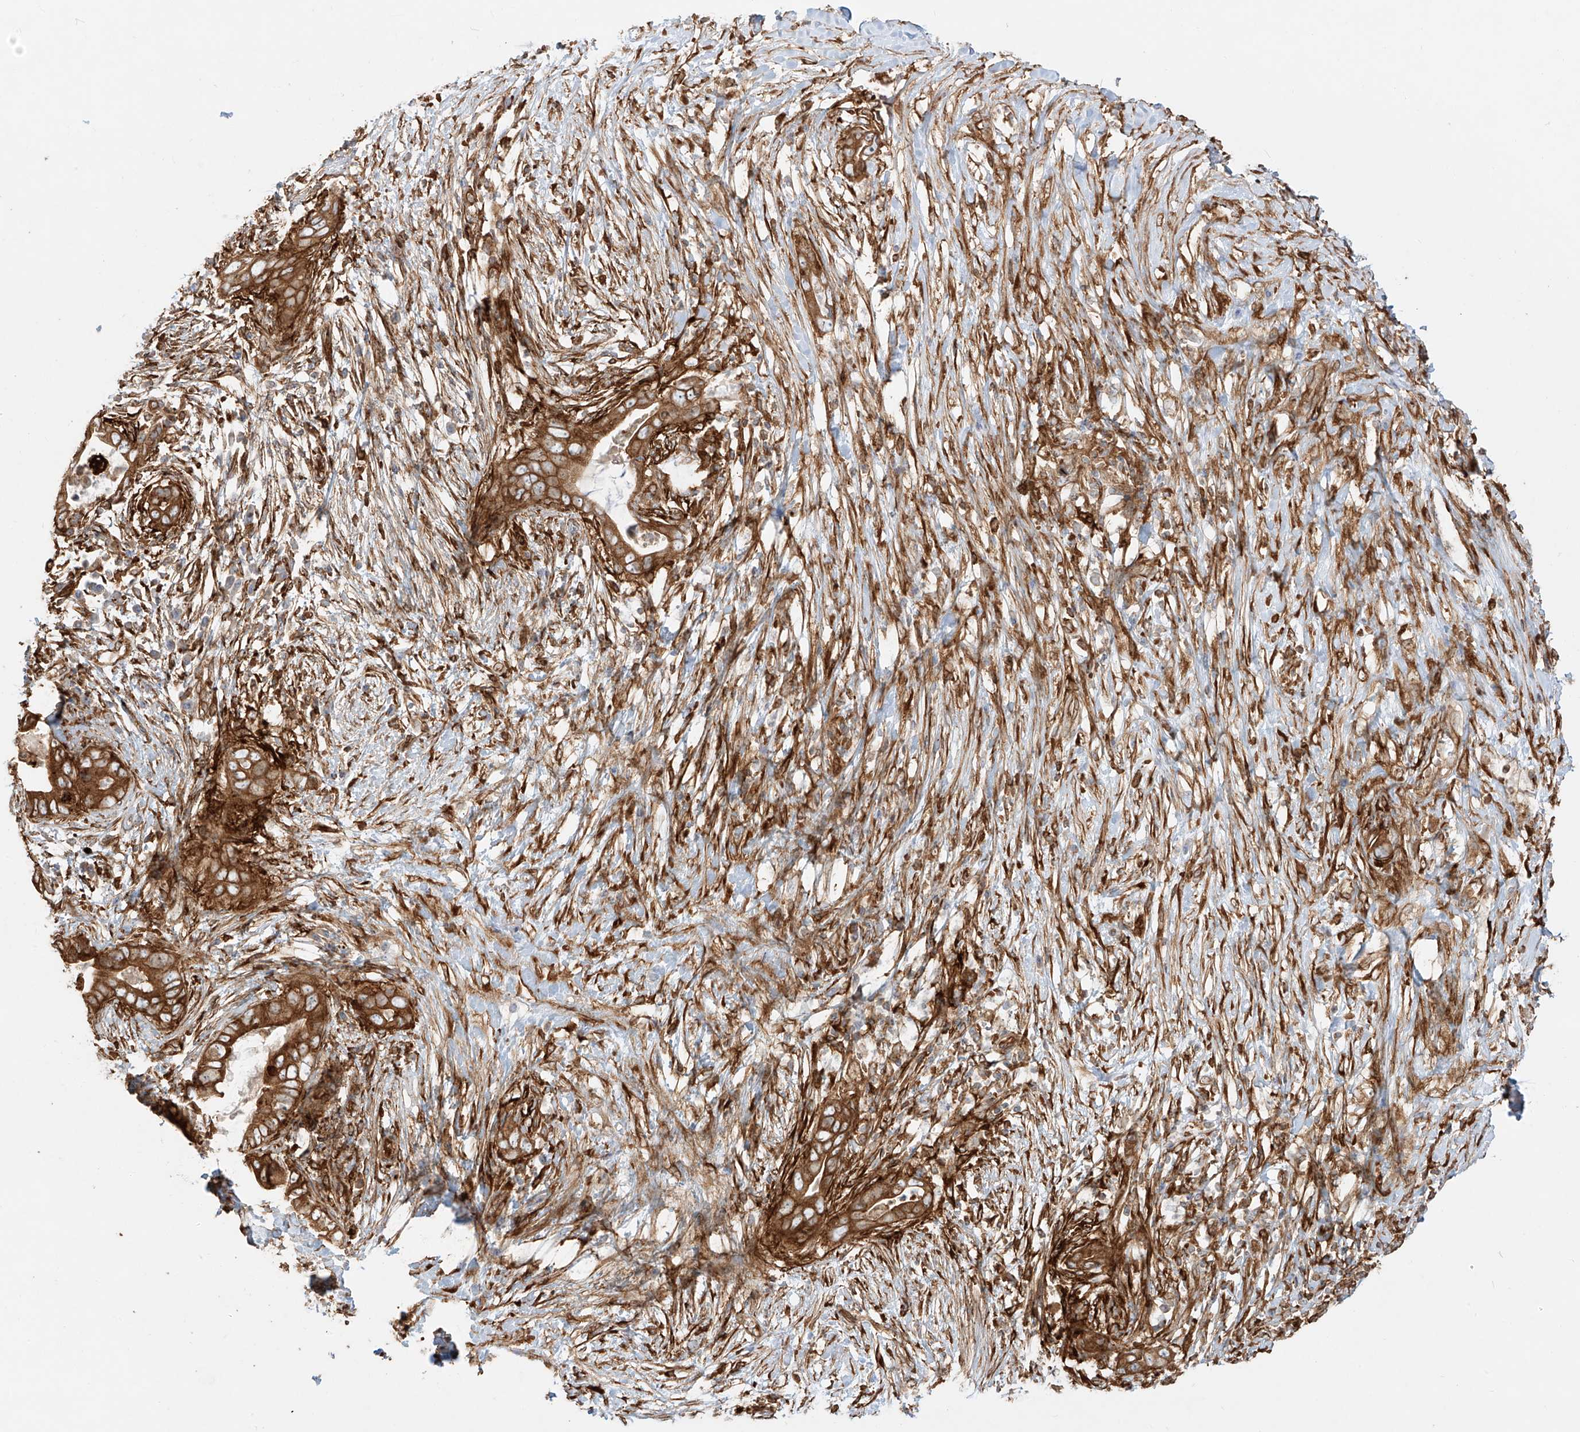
{"staining": {"intensity": "strong", "quantity": ">75%", "location": "cytoplasmic/membranous"}, "tissue": "pancreatic cancer", "cell_type": "Tumor cells", "image_type": "cancer", "snomed": [{"axis": "morphology", "description": "Adenocarcinoma, NOS"}, {"axis": "topography", "description": "Pancreas"}], "caption": "IHC of pancreatic cancer demonstrates high levels of strong cytoplasmic/membranous expression in approximately >75% of tumor cells. Nuclei are stained in blue.", "gene": "SNX9", "patient": {"sex": "male", "age": 75}}